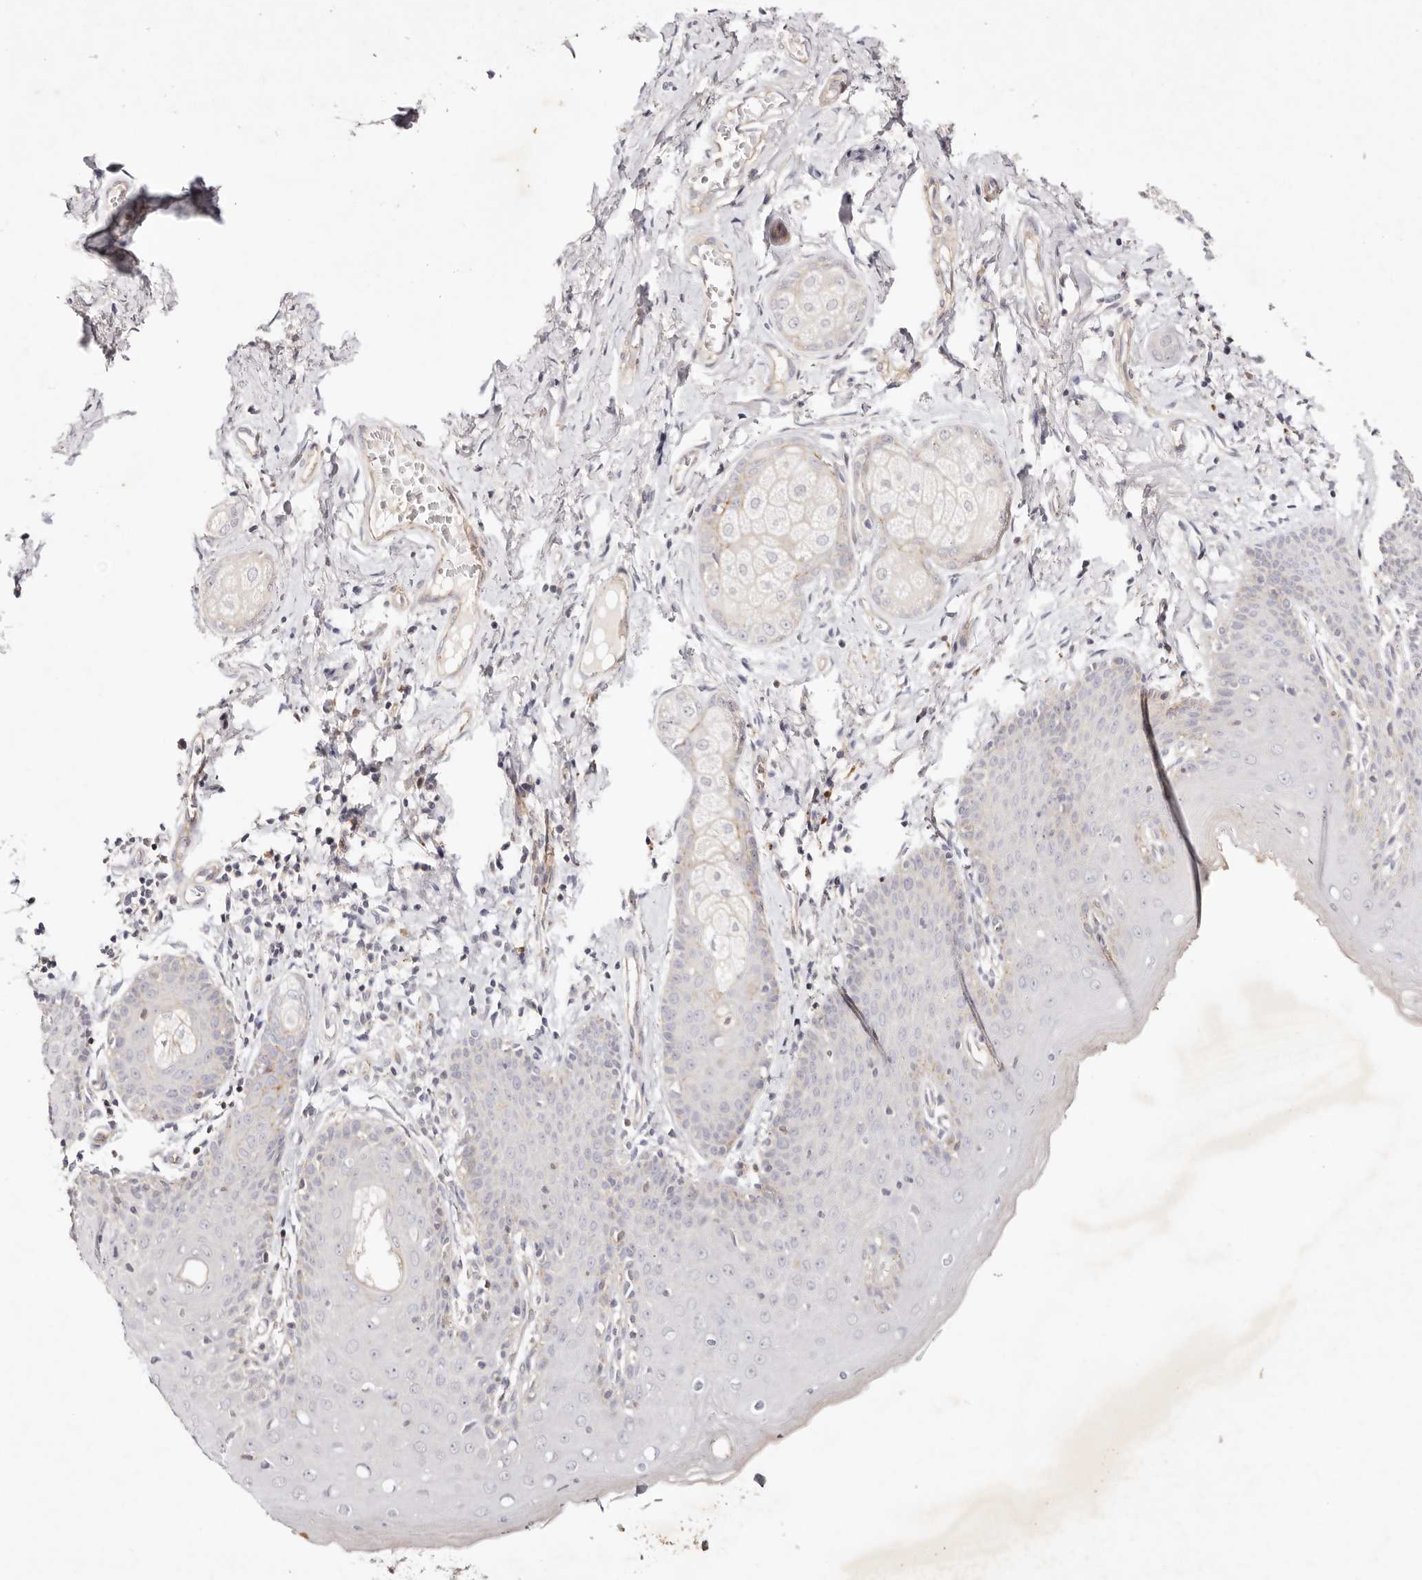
{"staining": {"intensity": "weak", "quantity": "<25%", "location": "cytoplasmic/membranous"}, "tissue": "skin", "cell_type": "Epidermal cells", "image_type": "normal", "snomed": [{"axis": "morphology", "description": "Normal tissue, NOS"}, {"axis": "topography", "description": "Vulva"}], "caption": "Image shows no protein staining in epidermal cells of normal skin.", "gene": "SLC35B2", "patient": {"sex": "female", "age": 66}}